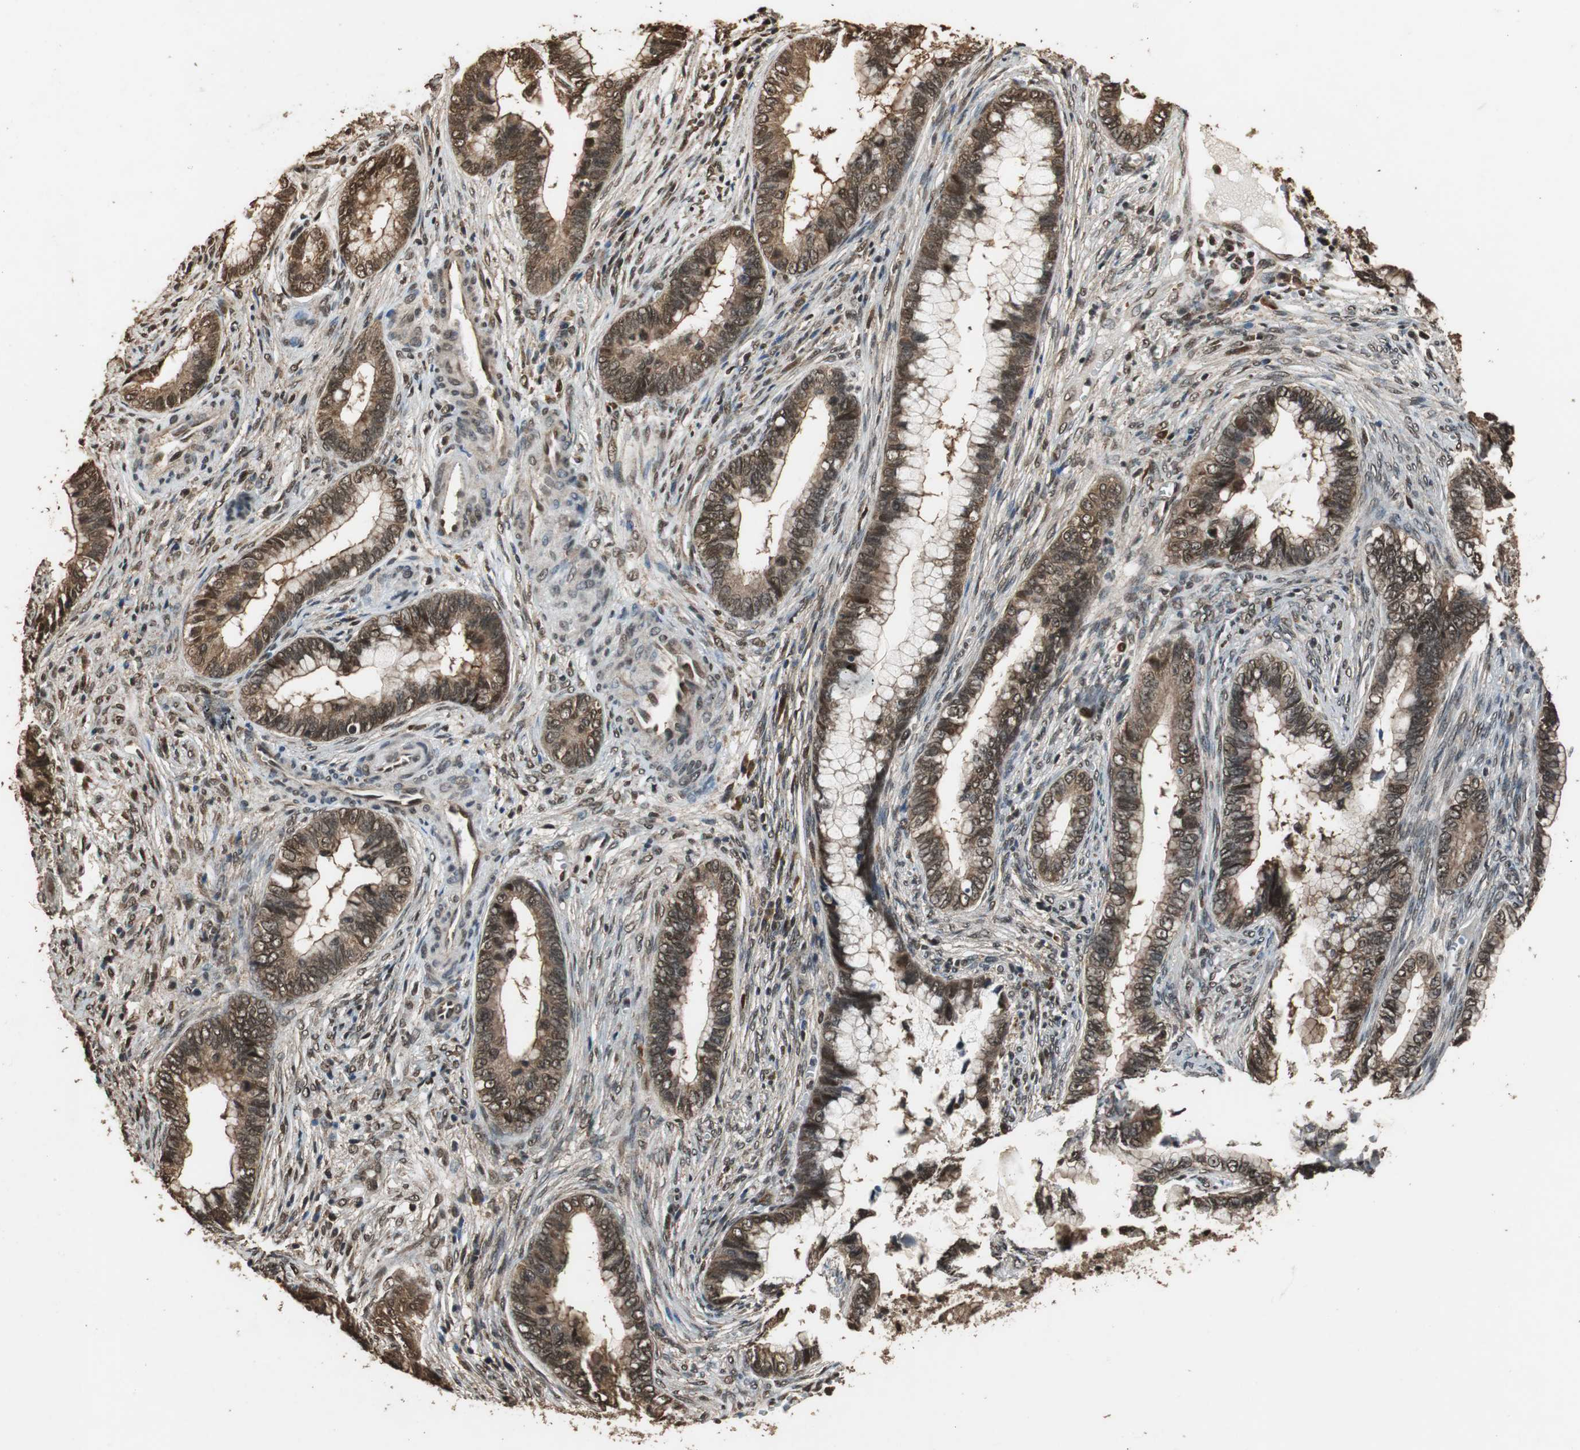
{"staining": {"intensity": "moderate", "quantity": ">75%", "location": "cytoplasmic/membranous,nuclear"}, "tissue": "cervical cancer", "cell_type": "Tumor cells", "image_type": "cancer", "snomed": [{"axis": "morphology", "description": "Adenocarcinoma, NOS"}, {"axis": "topography", "description": "Cervix"}], "caption": "A medium amount of moderate cytoplasmic/membranous and nuclear staining is identified in about >75% of tumor cells in cervical cancer tissue.", "gene": "ZNF18", "patient": {"sex": "female", "age": 44}}